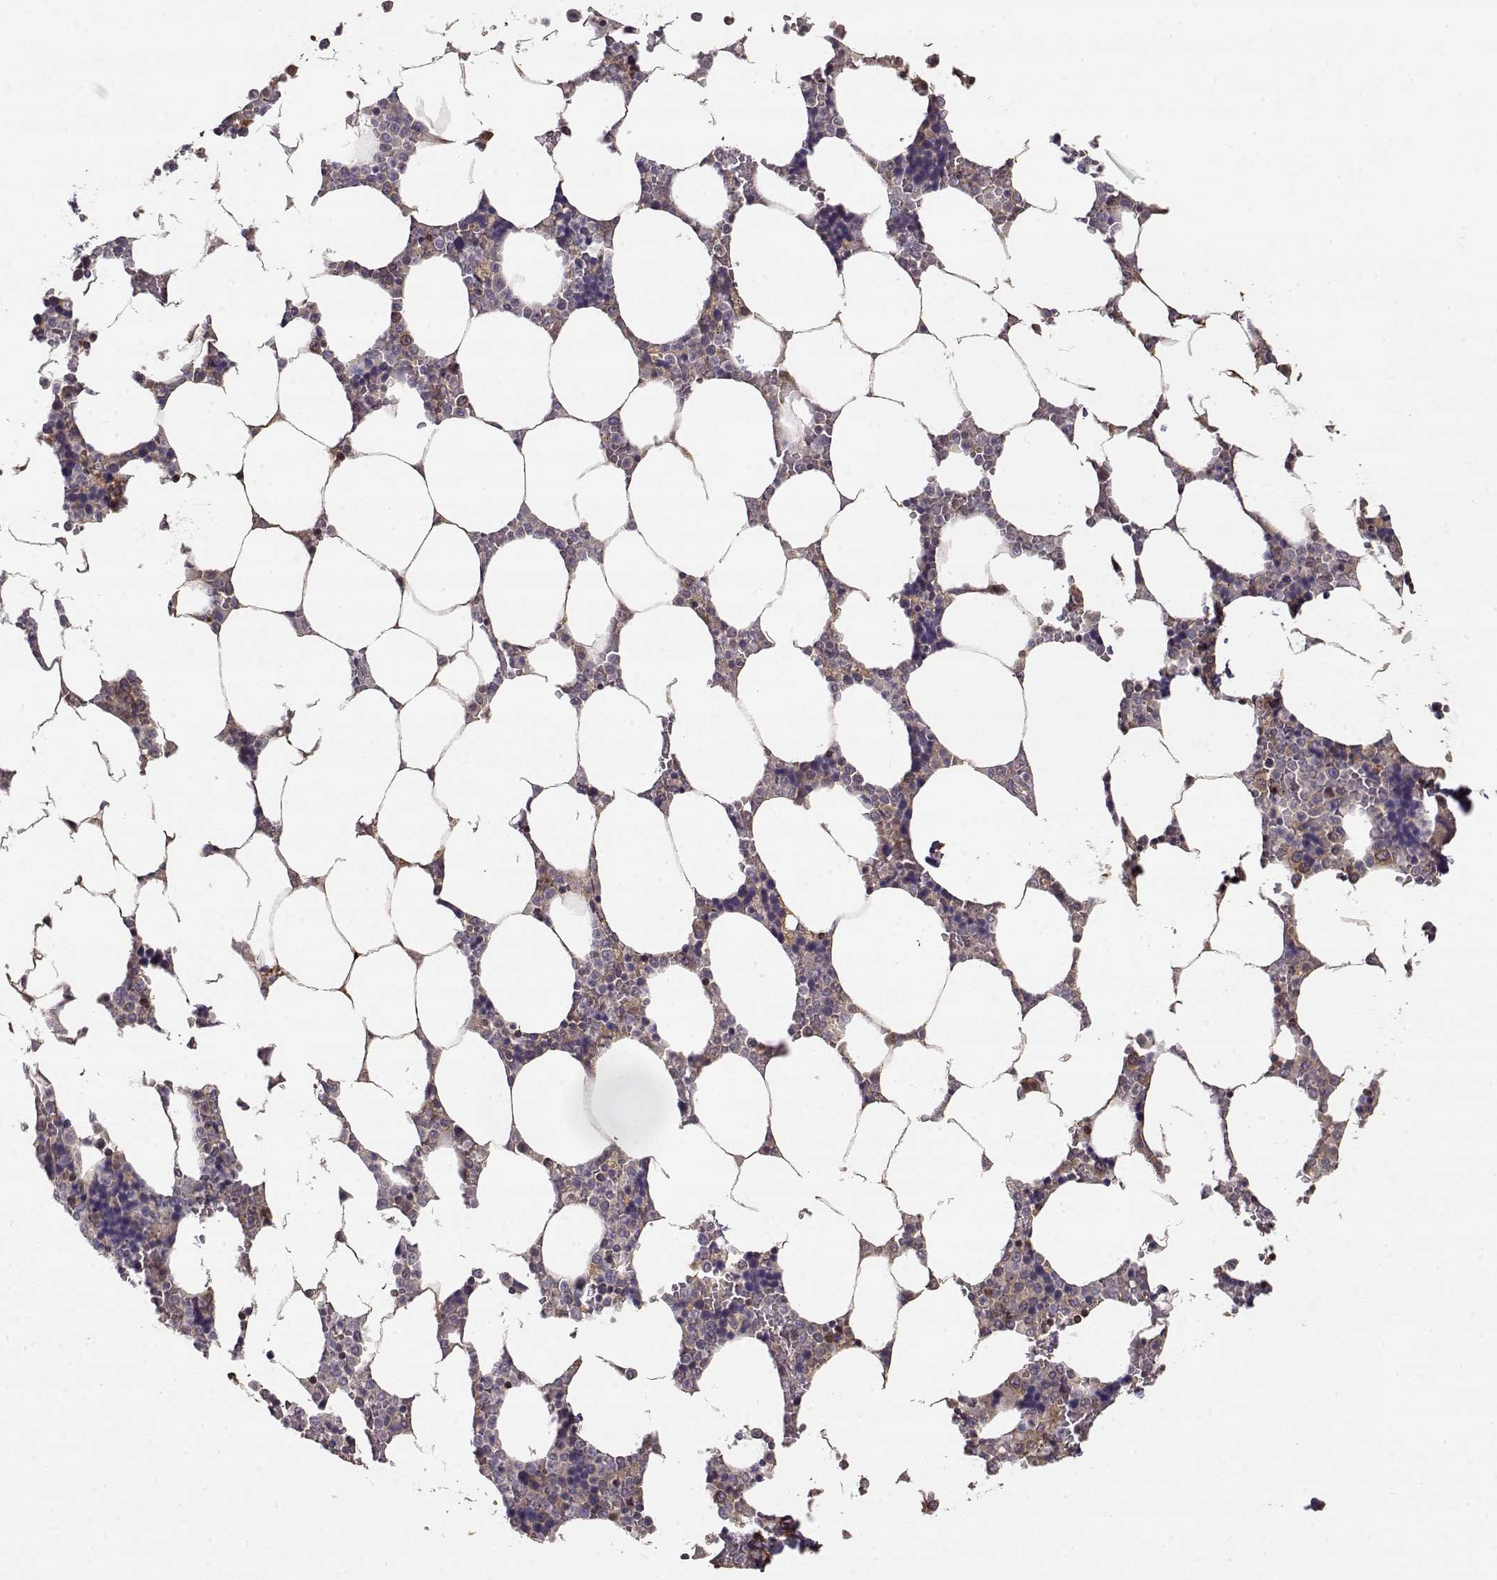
{"staining": {"intensity": "moderate", "quantity": "<25%", "location": "cytoplasmic/membranous"}, "tissue": "bone marrow", "cell_type": "Hematopoietic cells", "image_type": "normal", "snomed": [{"axis": "morphology", "description": "Normal tissue, NOS"}, {"axis": "topography", "description": "Bone marrow"}], "caption": "Immunohistochemical staining of unremarkable bone marrow demonstrates moderate cytoplasmic/membranous protein staining in approximately <25% of hematopoietic cells. The staining was performed using DAB to visualize the protein expression in brown, while the nuclei were stained in blue with hematoxylin (Magnification: 20x).", "gene": "CRIM1", "patient": {"sex": "female", "age": 52}}